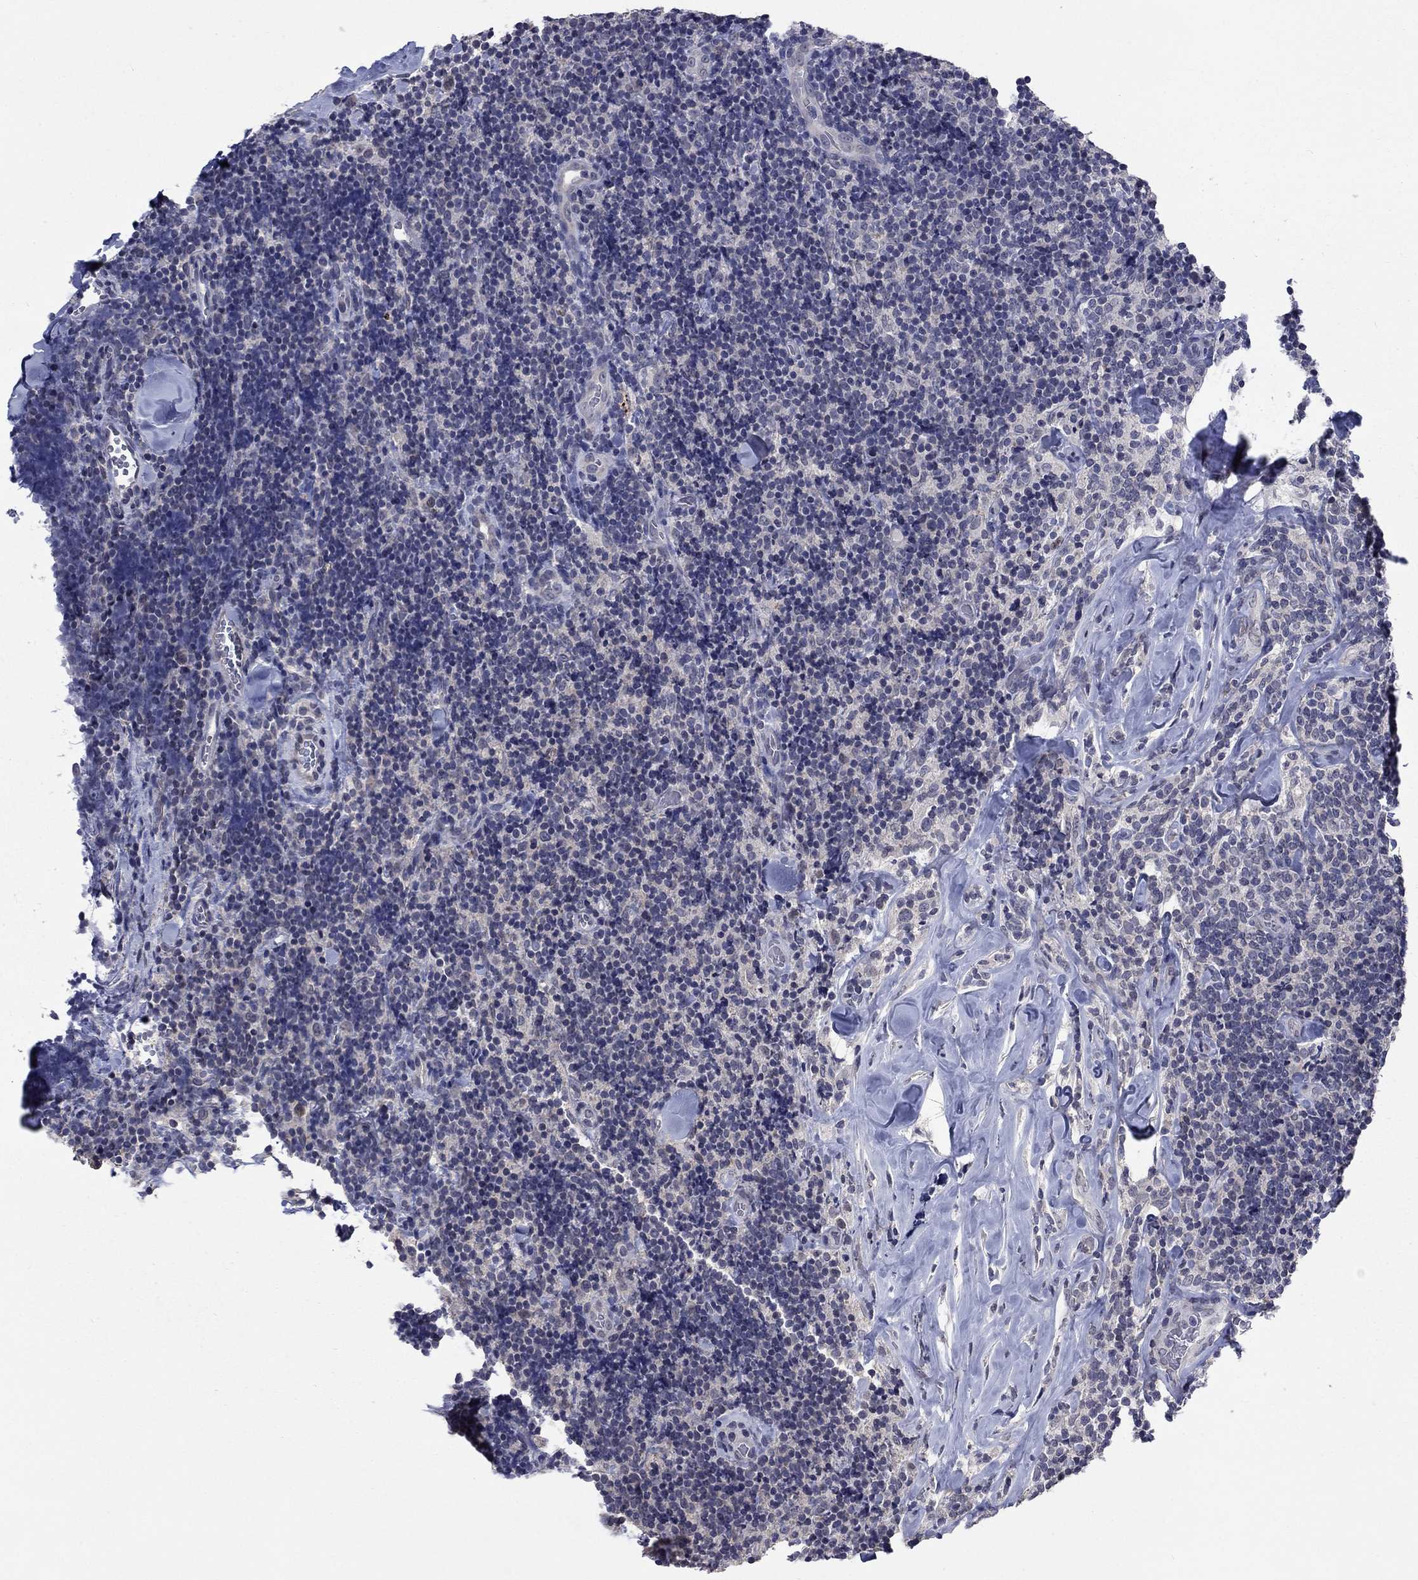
{"staining": {"intensity": "negative", "quantity": "none", "location": "none"}, "tissue": "lymphoma", "cell_type": "Tumor cells", "image_type": "cancer", "snomed": [{"axis": "morphology", "description": "Malignant lymphoma, non-Hodgkin's type, Low grade"}, {"axis": "topography", "description": "Lymph node"}], "caption": "Immunohistochemical staining of human lymphoma reveals no significant positivity in tumor cells.", "gene": "SPATA33", "patient": {"sex": "female", "age": 56}}